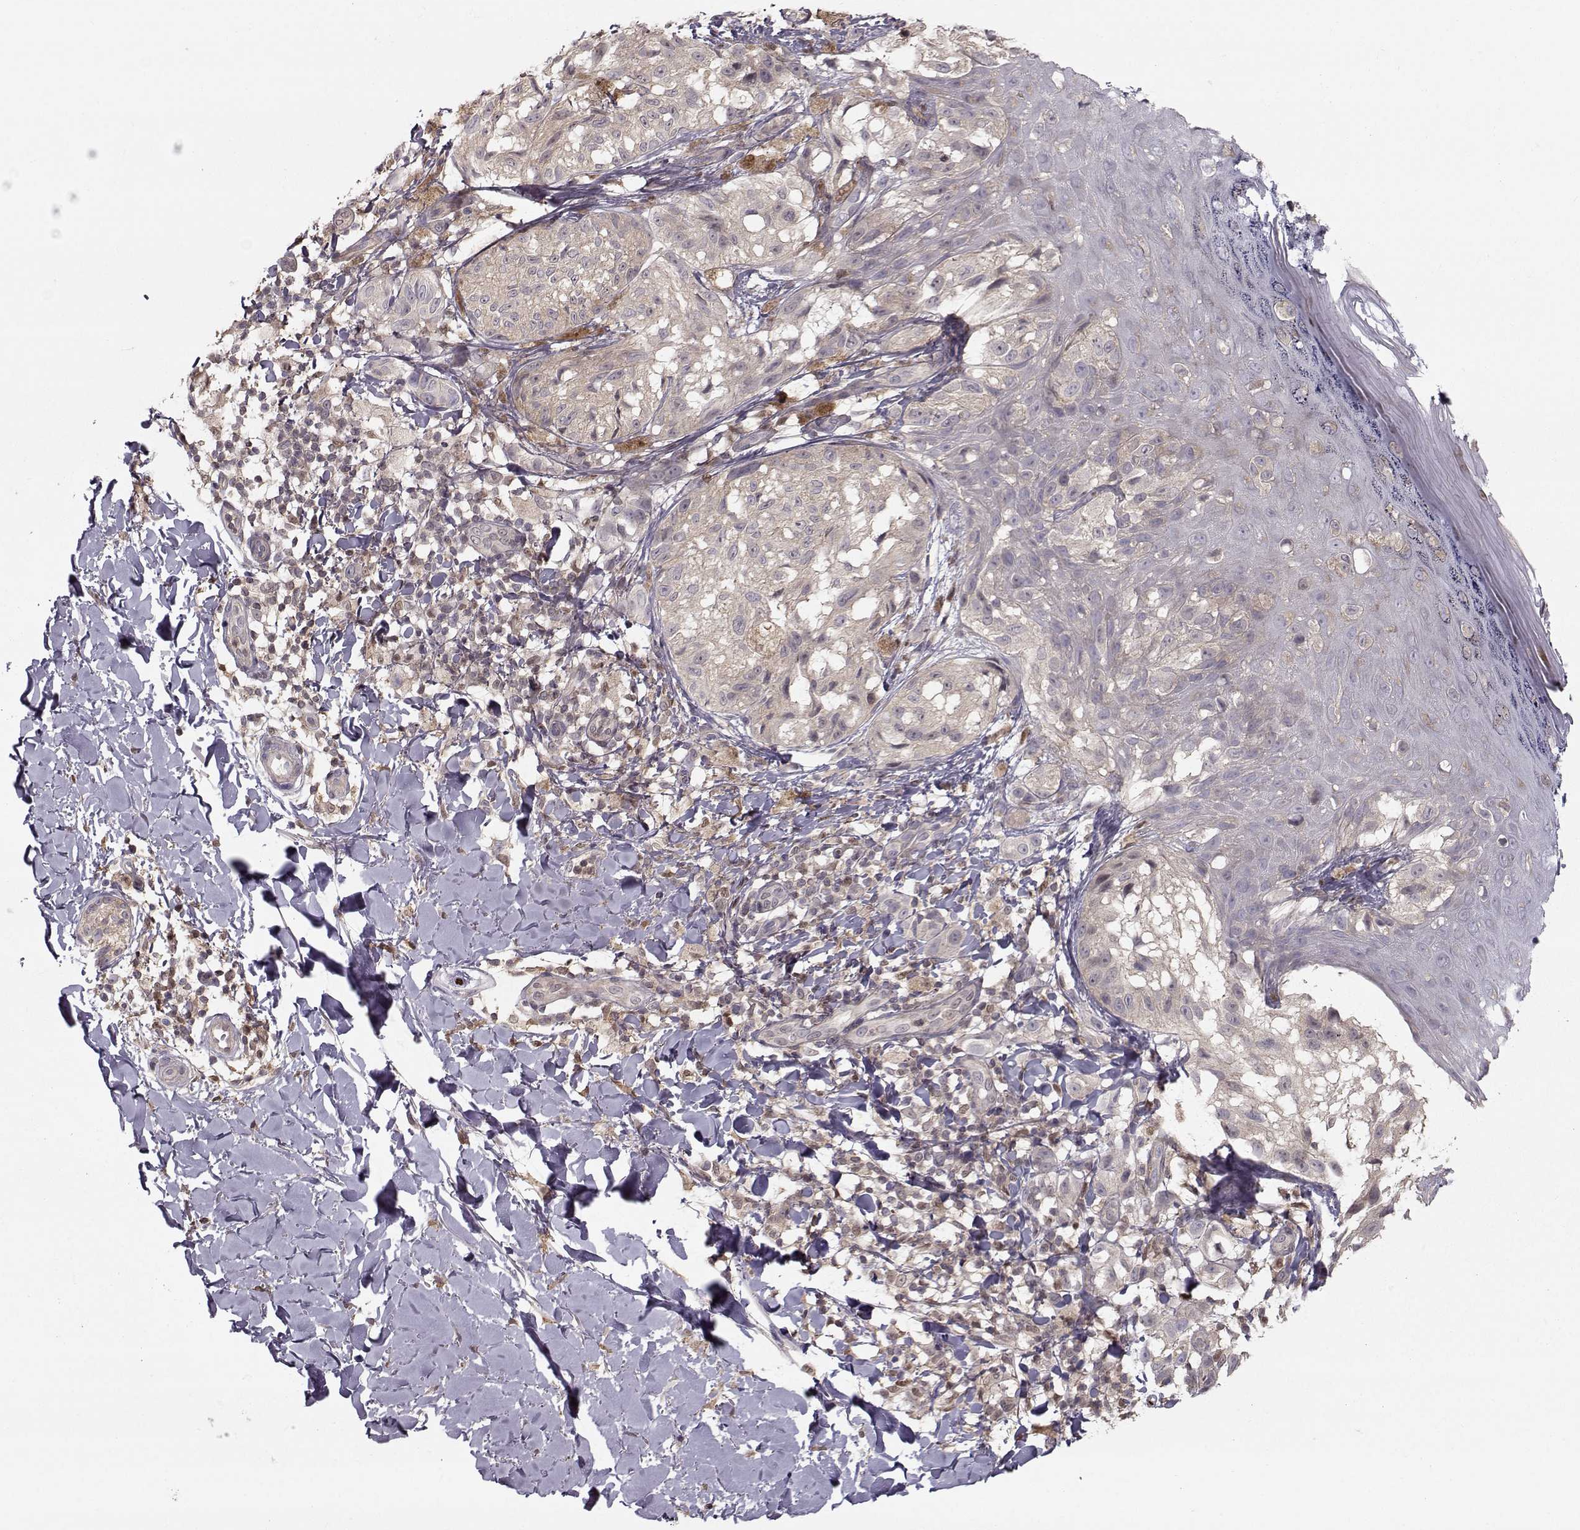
{"staining": {"intensity": "negative", "quantity": "none", "location": "none"}, "tissue": "melanoma", "cell_type": "Tumor cells", "image_type": "cancer", "snomed": [{"axis": "morphology", "description": "Malignant melanoma, NOS"}, {"axis": "topography", "description": "Skin"}], "caption": "Malignant melanoma was stained to show a protein in brown. There is no significant positivity in tumor cells.", "gene": "ASB16", "patient": {"sex": "male", "age": 36}}